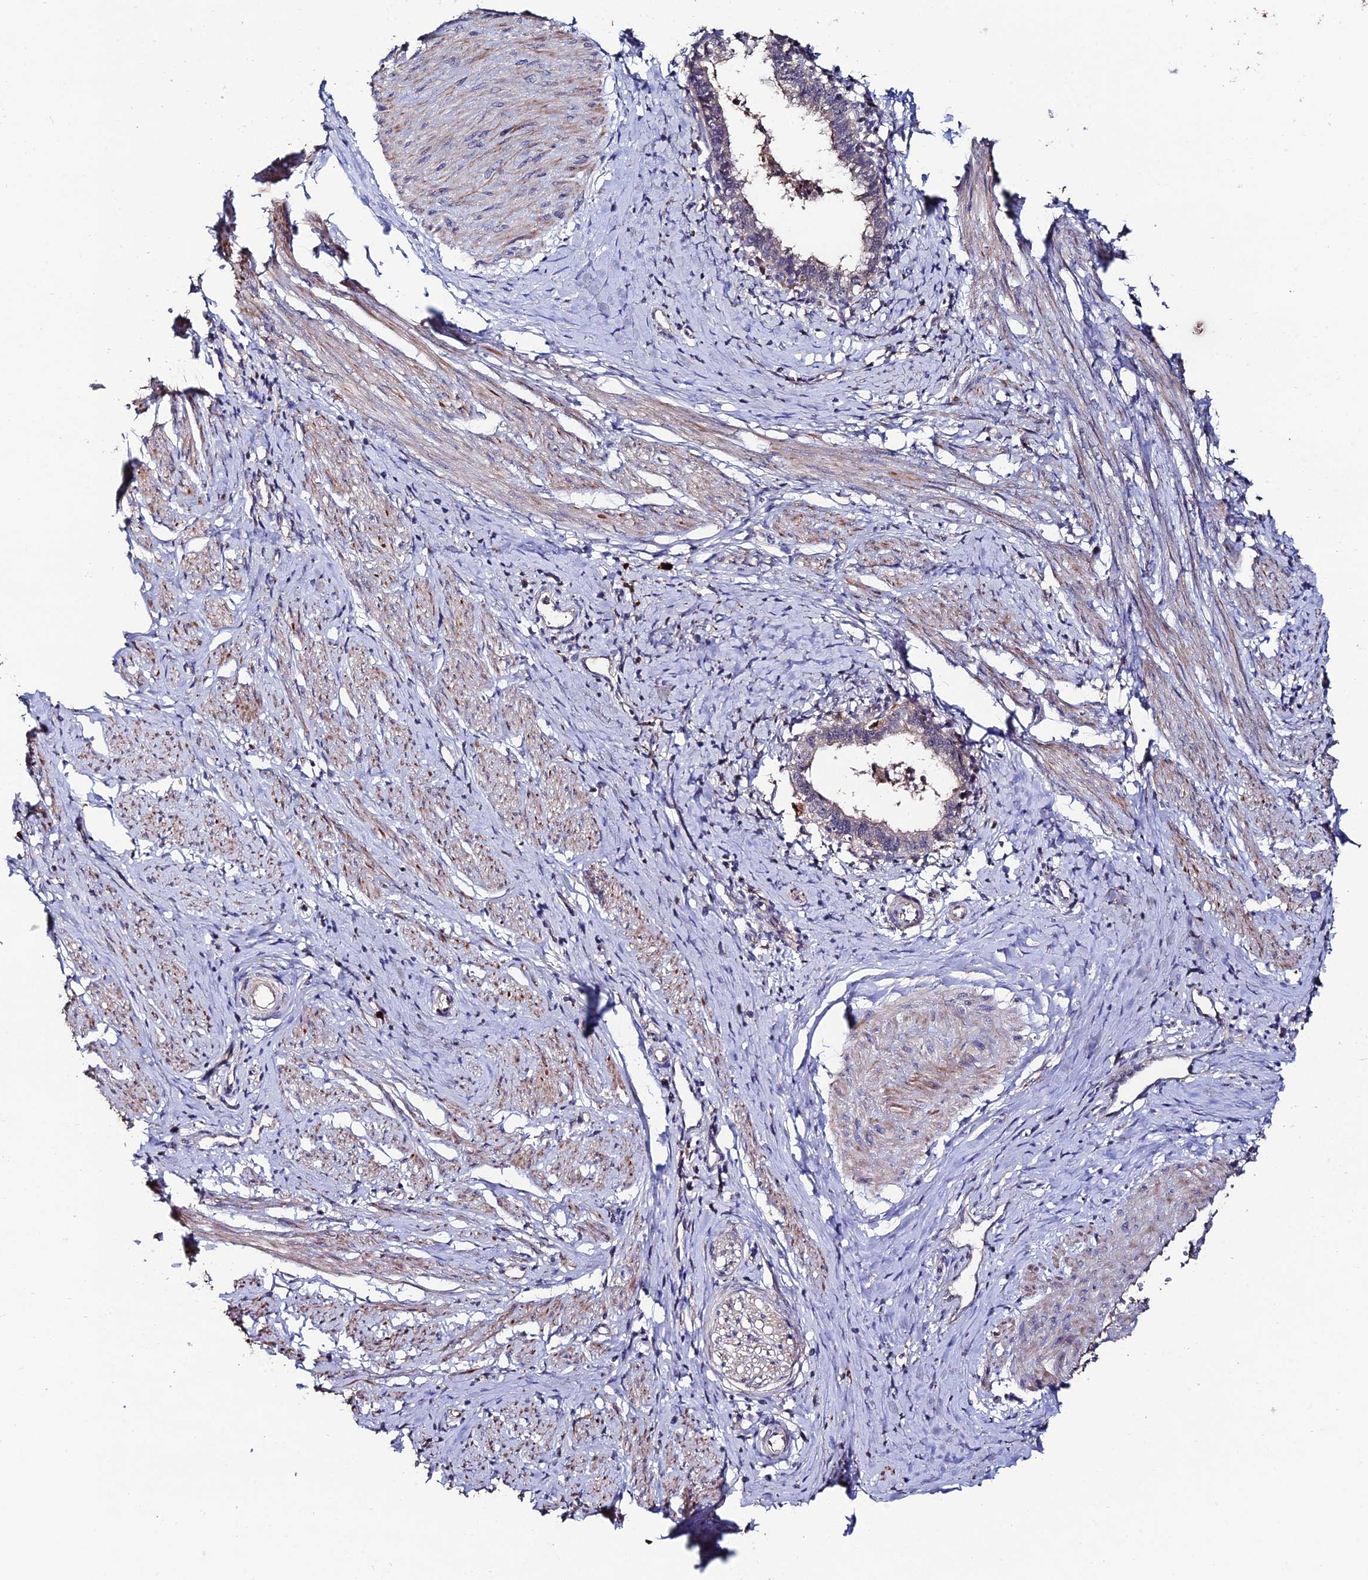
{"staining": {"intensity": "negative", "quantity": "none", "location": "none"}, "tissue": "cervical cancer", "cell_type": "Tumor cells", "image_type": "cancer", "snomed": [{"axis": "morphology", "description": "Adenocarcinoma, NOS"}, {"axis": "topography", "description": "Cervix"}], "caption": "The micrograph shows no significant expression in tumor cells of cervical cancer (adenocarcinoma).", "gene": "ACTR5", "patient": {"sex": "female", "age": 36}}